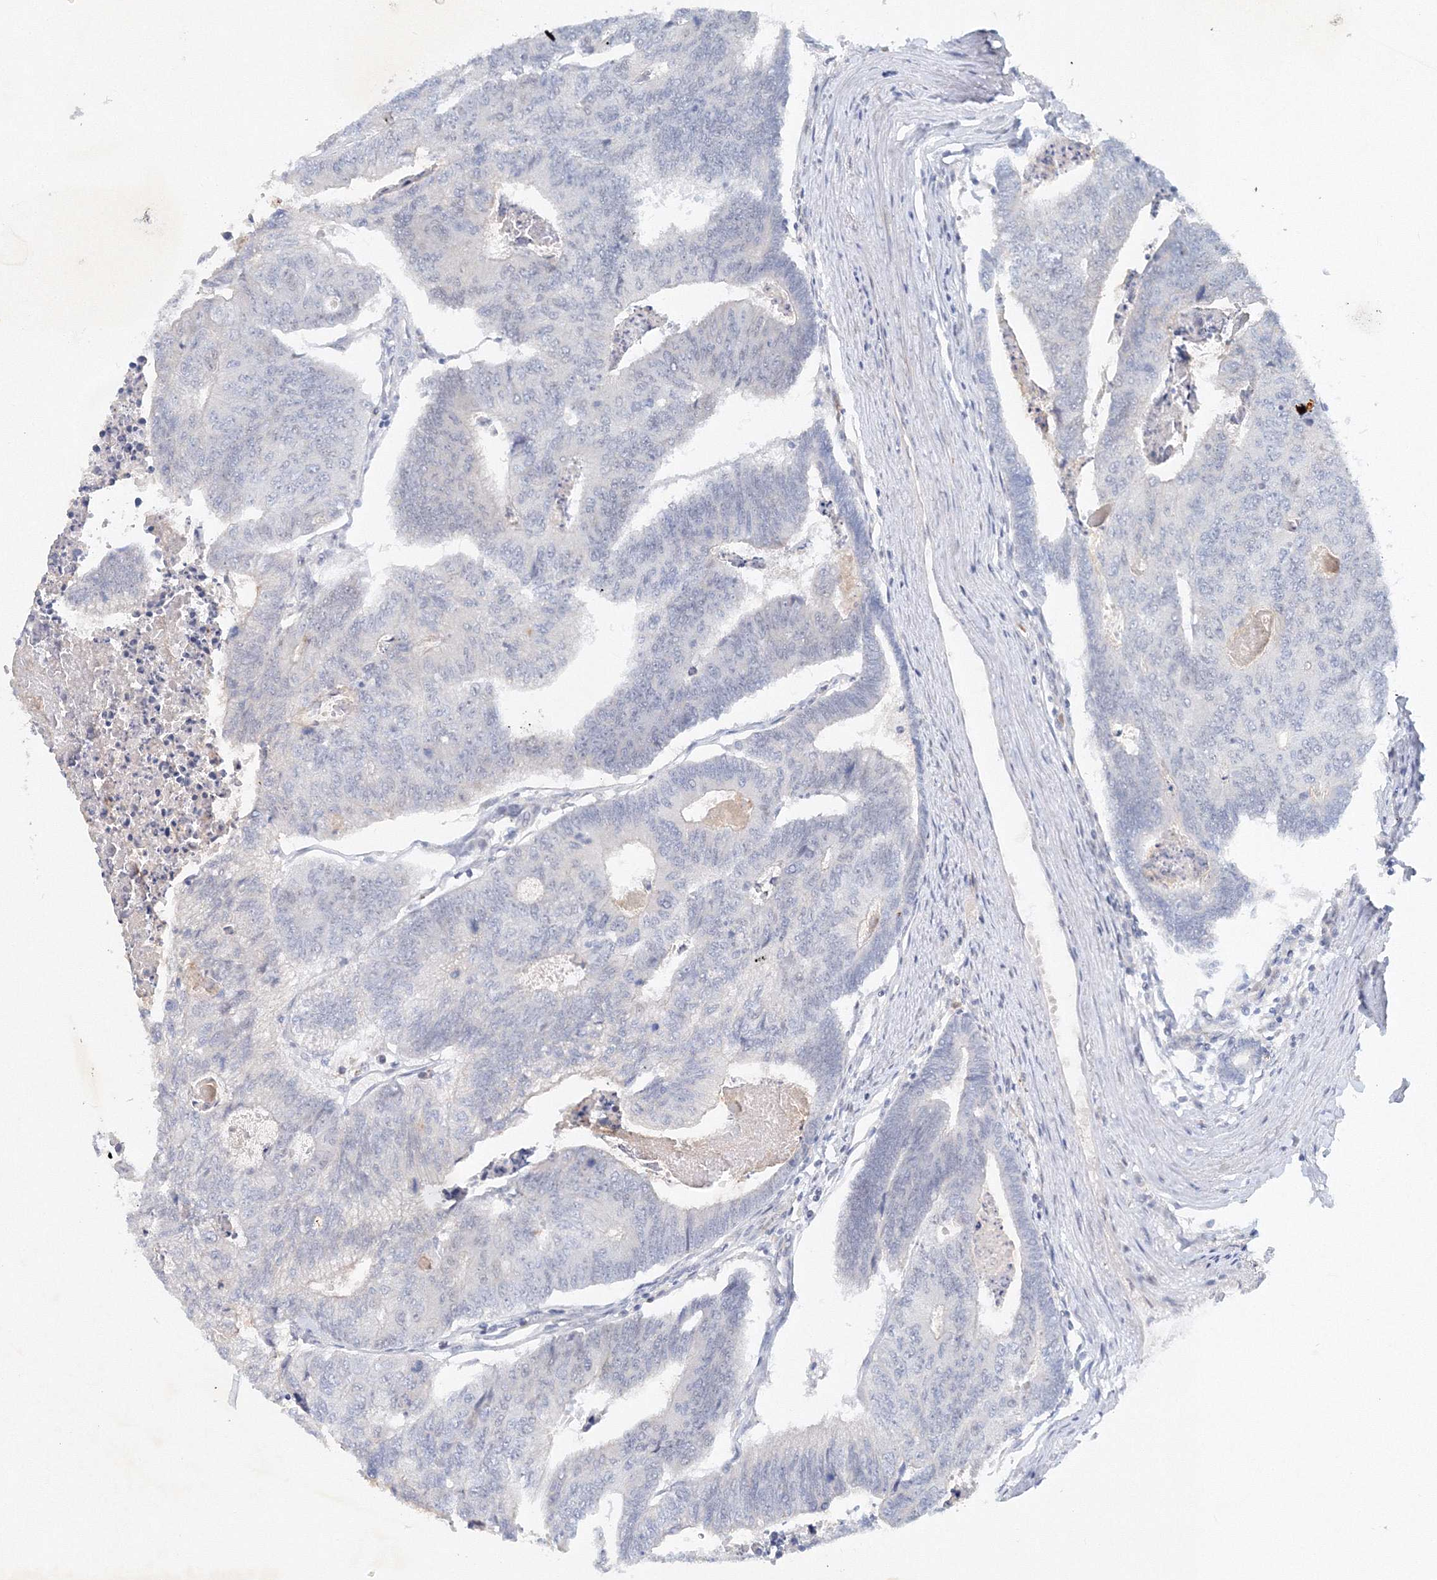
{"staining": {"intensity": "negative", "quantity": "none", "location": "none"}, "tissue": "colorectal cancer", "cell_type": "Tumor cells", "image_type": "cancer", "snomed": [{"axis": "morphology", "description": "Adenocarcinoma, NOS"}, {"axis": "topography", "description": "Colon"}], "caption": "Histopathology image shows no significant protein expression in tumor cells of colorectal adenocarcinoma.", "gene": "SH3BP5", "patient": {"sex": "female", "age": 67}}